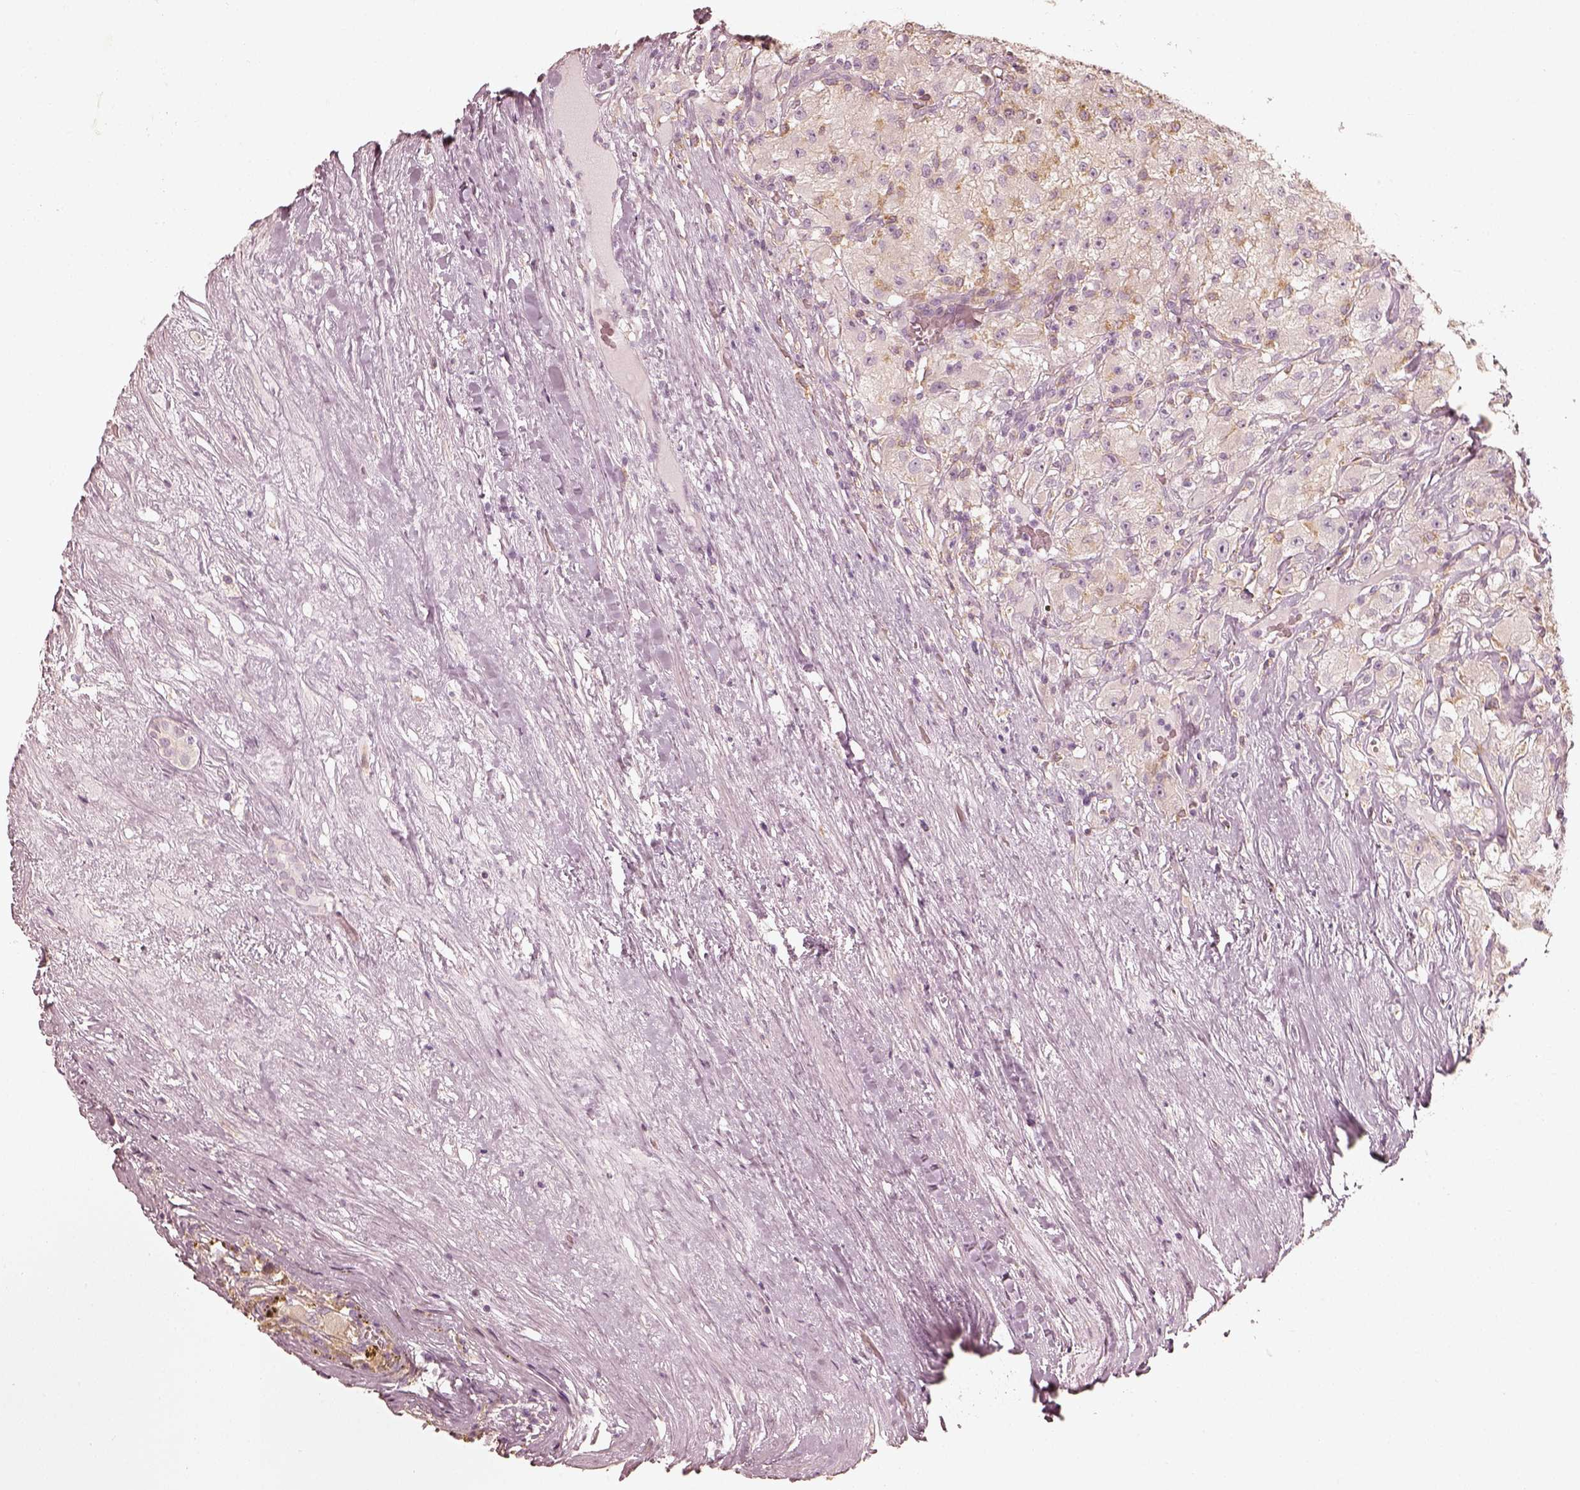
{"staining": {"intensity": "negative", "quantity": "none", "location": "none"}, "tissue": "renal cancer", "cell_type": "Tumor cells", "image_type": "cancer", "snomed": [{"axis": "morphology", "description": "Adenocarcinoma, NOS"}, {"axis": "topography", "description": "Kidney"}], "caption": "Renal cancer (adenocarcinoma) was stained to show a protein in brown. There is no significant positivity in tumor cells.", "gene": "FMNL2", "patient": {"sex": "female", "age": 67}}